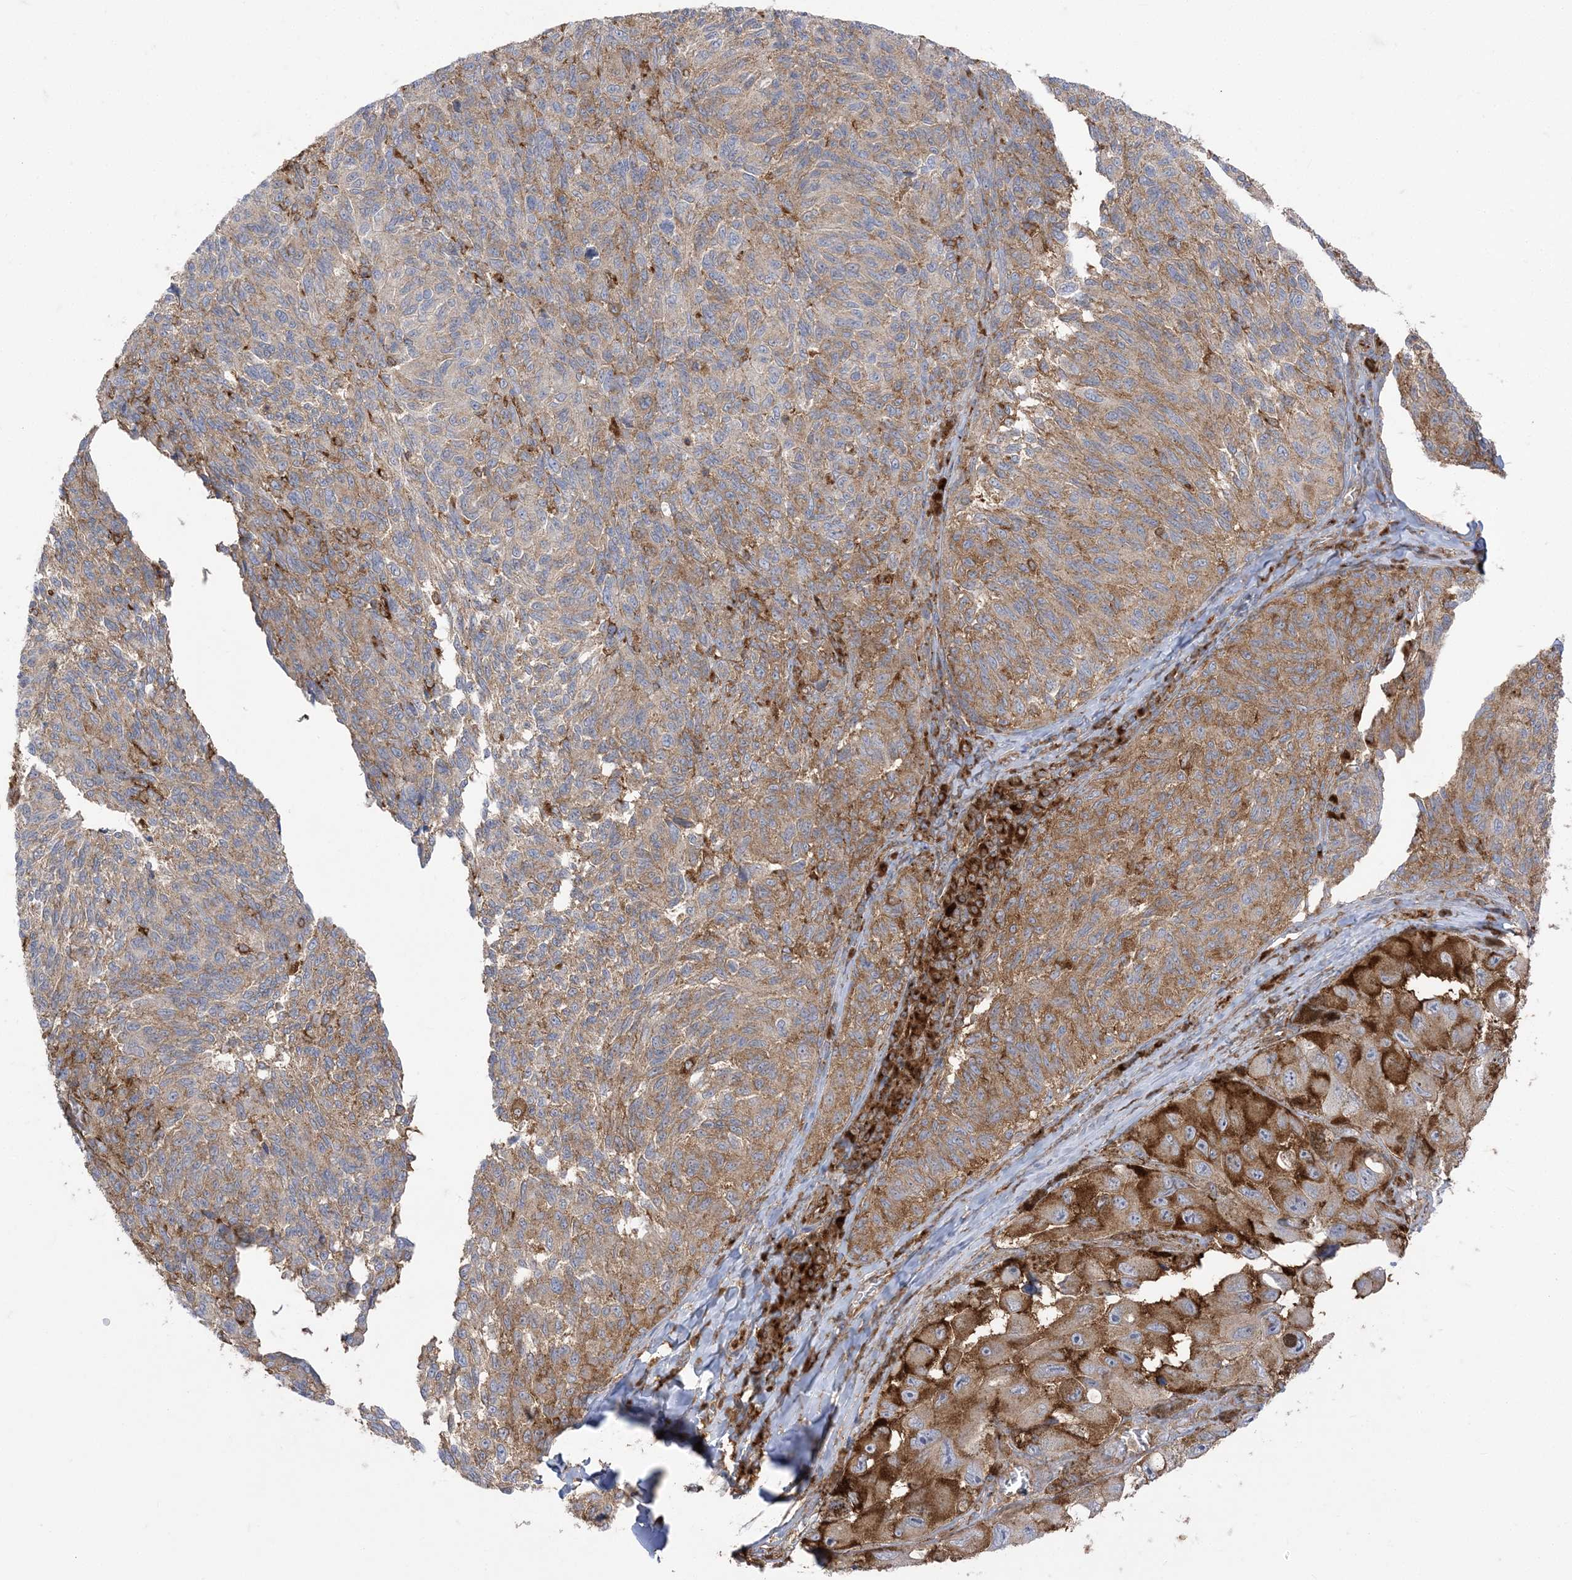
{"staining": {"intensity": "moderate", "quantity": ">75%", "location": "cytoplasmic/membranous"}, "tissue": "melanoma", "cell_type": "Tumor cells", "image_type": "cancer", "snomed": [{"axis": "morphology", "description": "Malignant melanoma, NOS"}, {"axis": "topography", "description": "Skin"}], "caption": "Human malignant melanoma stained with a brown dye reveals moderate cytoplasmic/membranous positive positivity in about >75% of tumor cells.", "gene": "DERL3", "patient": {"sex": "female", "age": 73}}